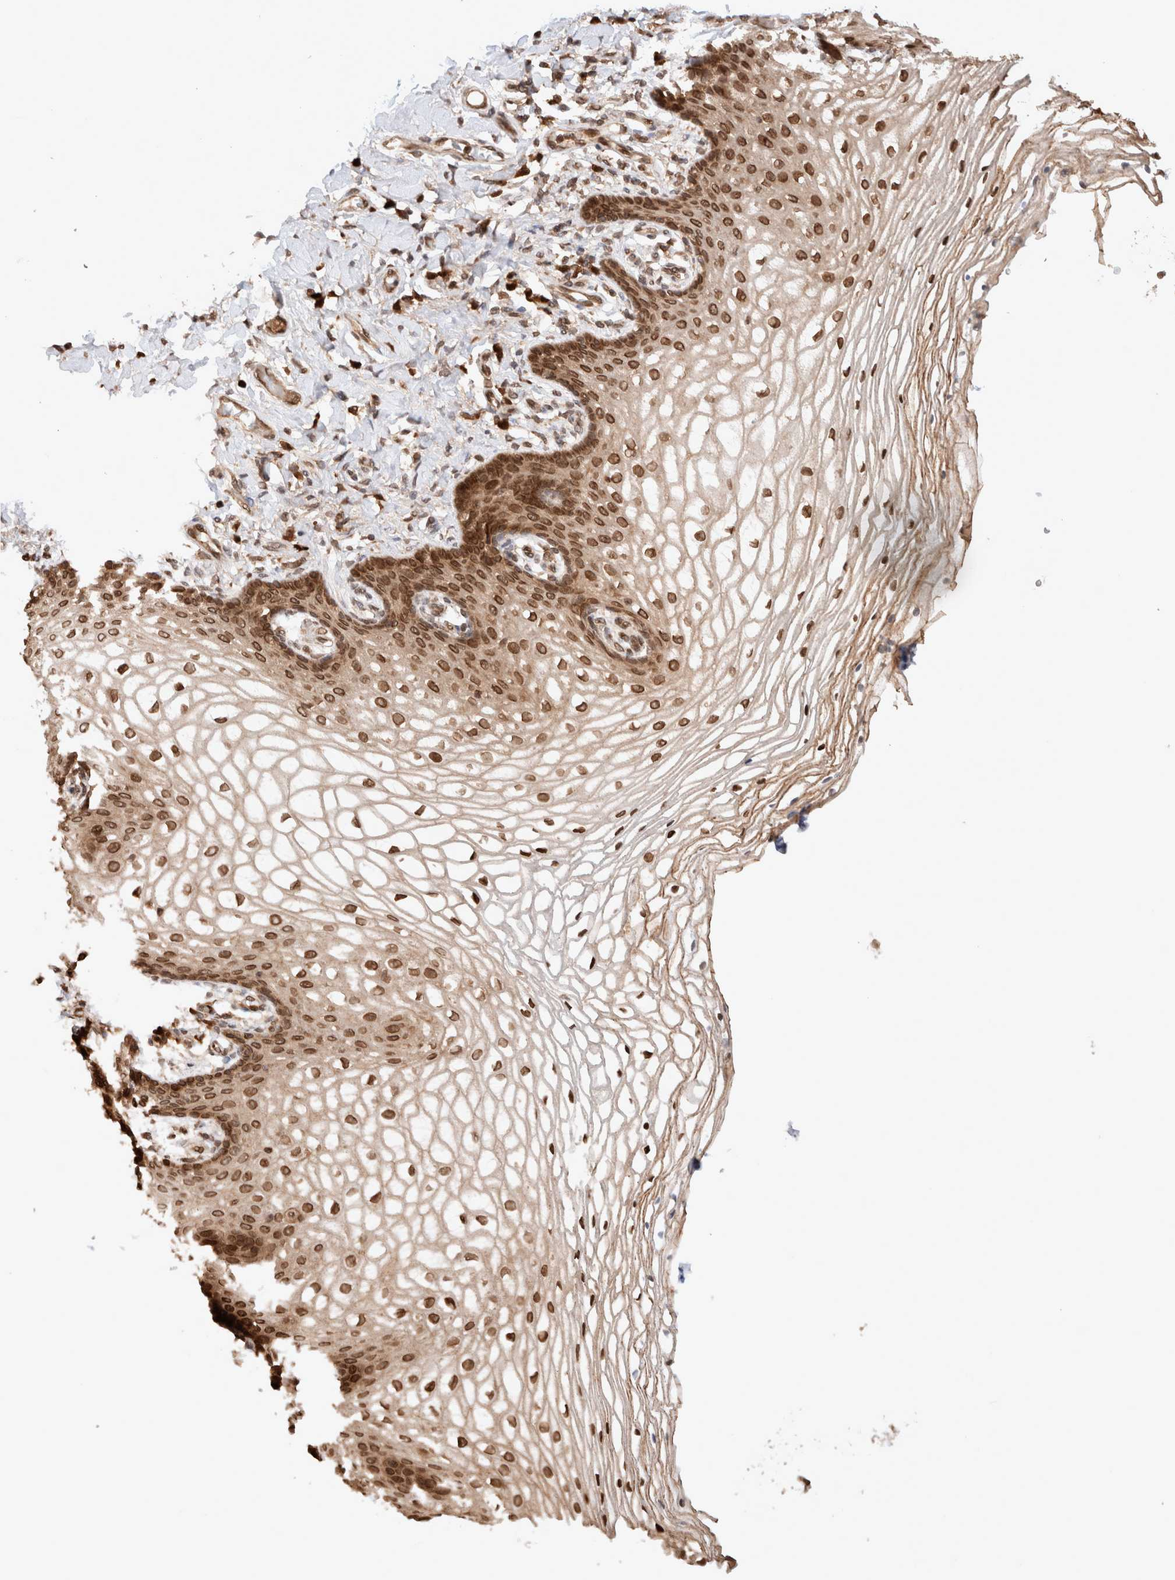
{"staining": {"intensity": "strong", "quantity": ">75%", "location": "cytoplasmic/membranous,nuclear"}, "tissue": "vagina", "cell_type": "Squamous epithelial cells", "image_type": "normal", "snomed": [{"axis": "morphology", "description": "Normal tissue, NOS"}, {"axis": "topography", "description": "Vagina"}], "caption": "The micrograph shows a brown stain indicating the presence of a protein in the cytoplasmic/membranous,nuclear of squamous epithelial cells in vagina. The staining is performed using DAB brown chromogen to label protein expression. The nuclei are counter-stained blue using hematoxylin.", "gene": "TPR", "patient": {"sex": "female", "age": 60}}